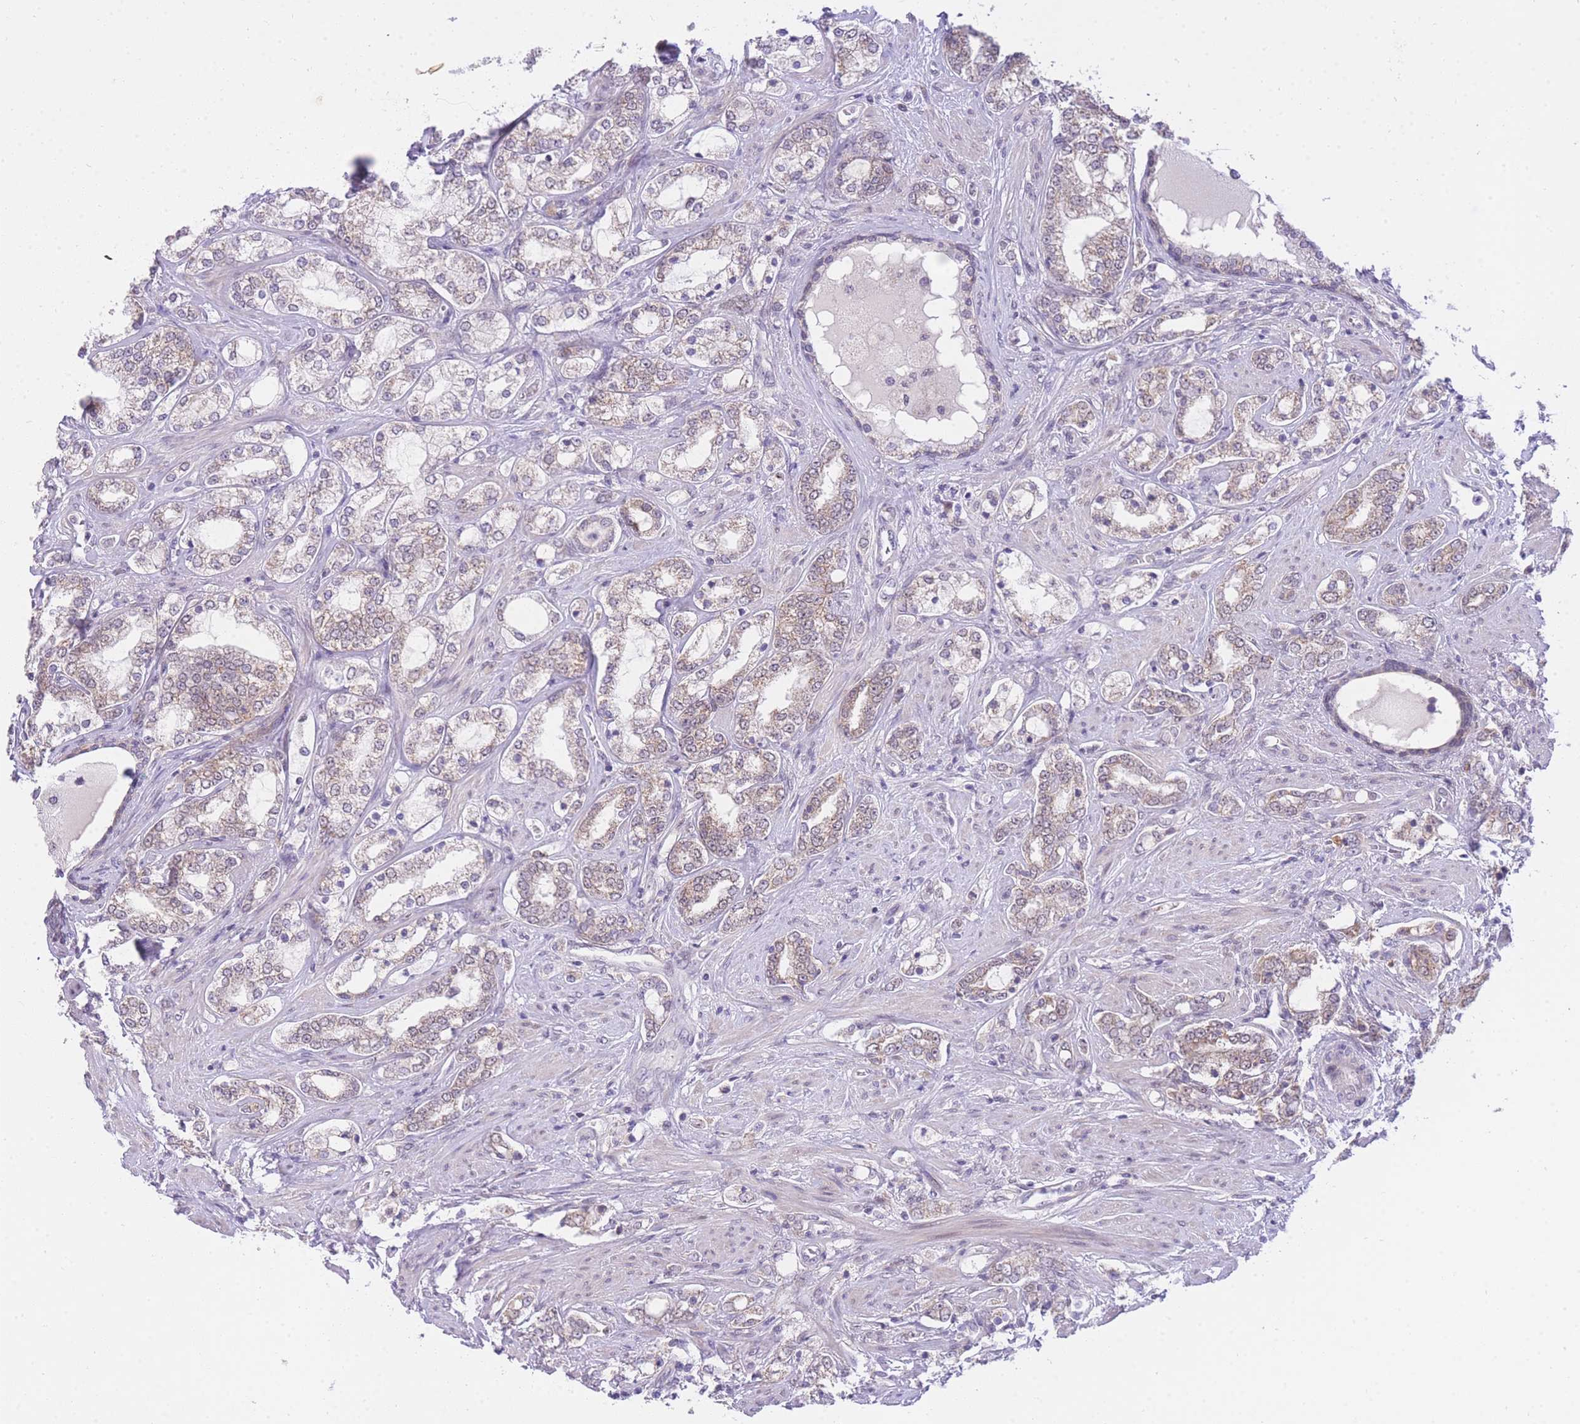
{"staining": {"intensity": "weak", "quantity": ">75%", "location": "nuclear"}, "tissue": "prostate cancer", "cell_type": "Tumor cells", "image_type": "cancer", "snomed": [{"axis": "morphology", "description": "Adenocarcinoma, High grade"}, {"axis": "topography", "description": "Prostate"}], "caption": "Weak nuclear protein expression is present in about >75% of tumor cells in prostate high-grade adenocarcinoma.", "gene": "UBXN7", "patient": {"sex": "male", "age": 64}}